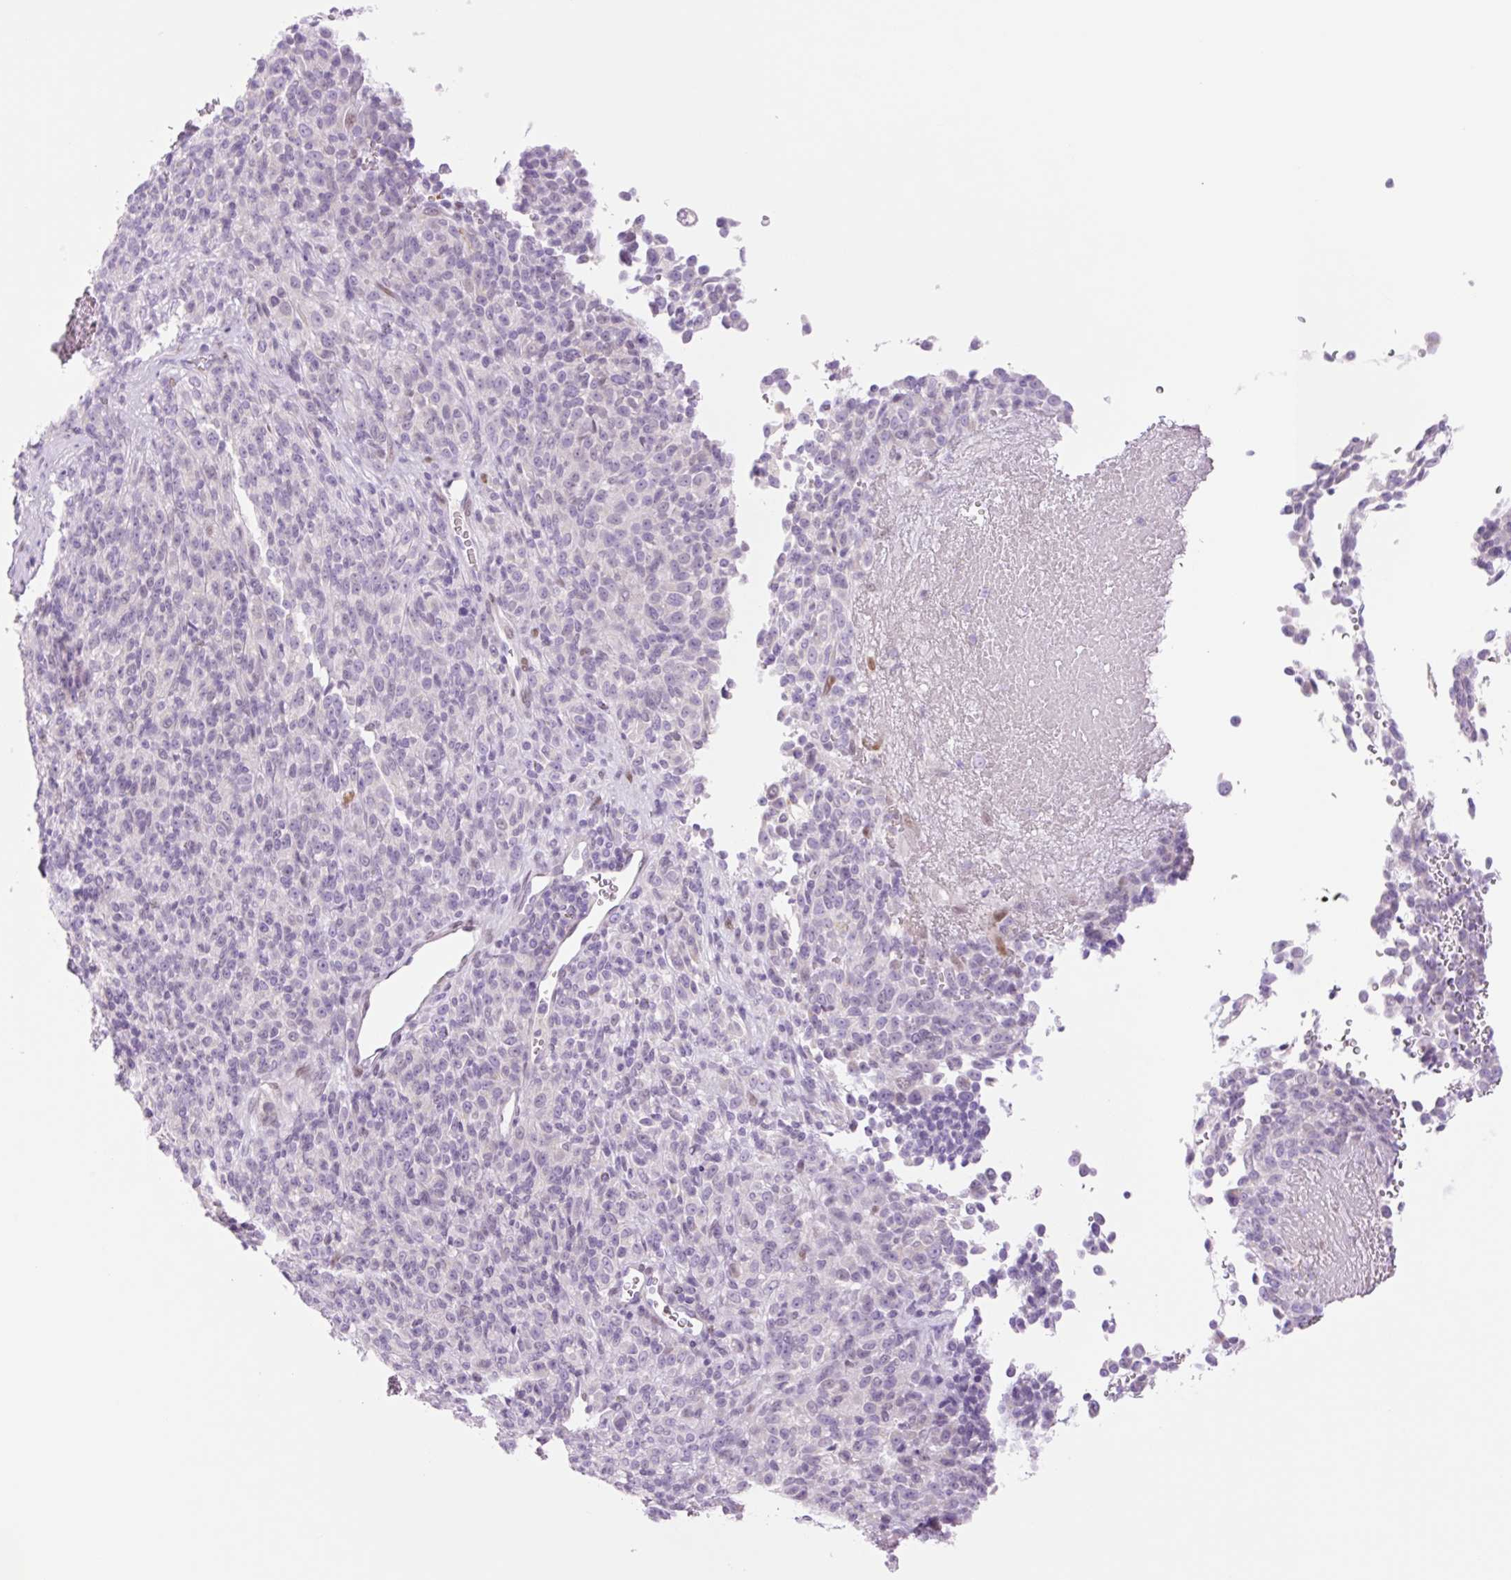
{"staining": {"intensity": "negative", "quantity": "none", "location": "none"}, "tissue": "melanoma", "cell_type": "Tumor cells", "image_type": "cancer", "snomed": [{"axis": "morphology", "description": "Malignant melanoma, Metastatic site"}, {"axis": "topography", "description": "Brain"}], "caption": "Melanoma was stained to show a protein in brown. There is no significant staining in tumor cells. (DAB IHC with hematoxylin counter stain).", "gene": "TBX15", "patient": {"sex": "female", "age": 56}}